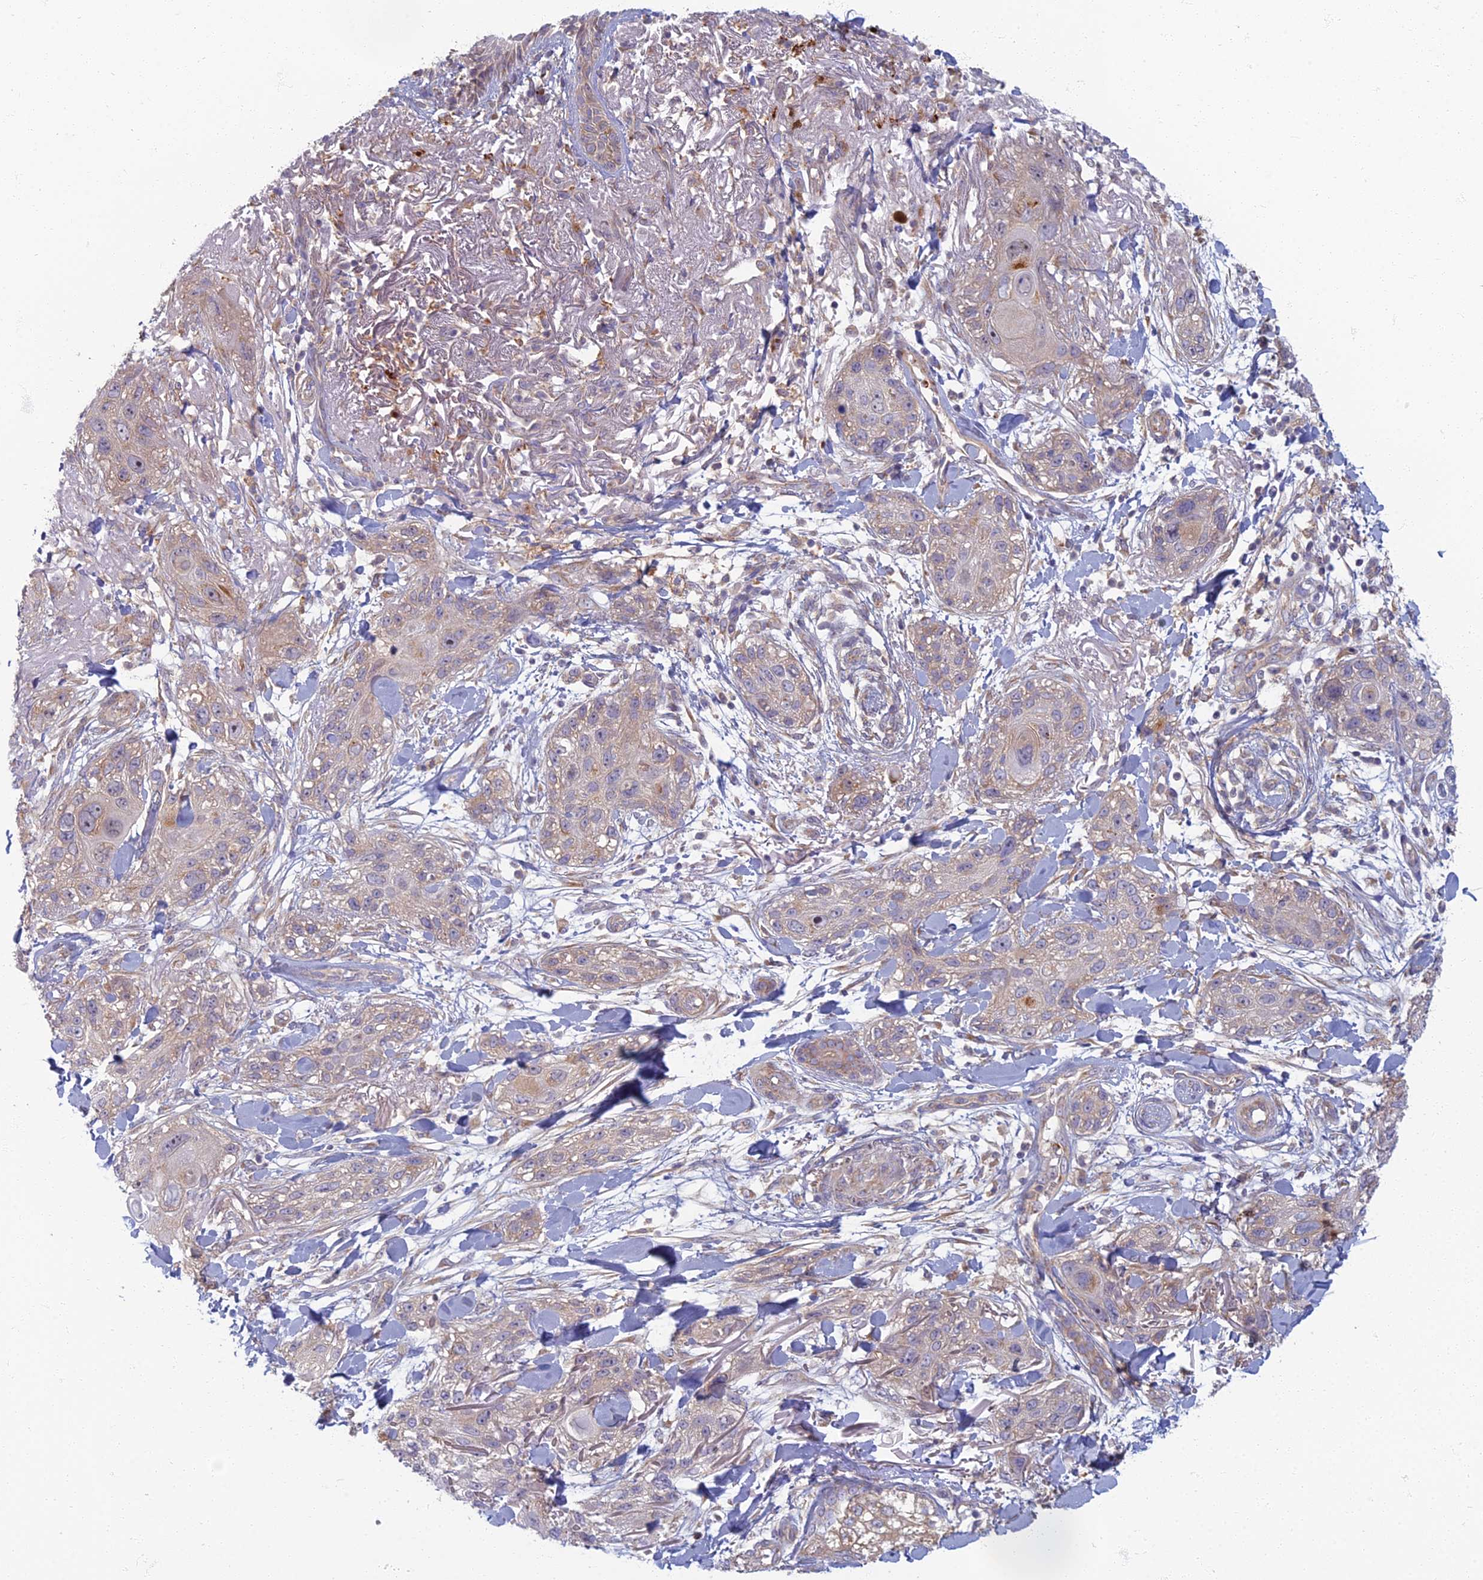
{"staining": {"intensity": "weak", "quantity": "25%-75%", "location": "cytoplasmic/membranous"}, "tissue": "skin cancer", "cell_type": "Tumor cells", "image_type": "cancer", "snomed": [{"axis": "morphology", "description": "Normal tissue, NOS"}, {"axis": "morphology", "description": "Squamous cell carcinoma, NOS"}, {"axis": "topography", "description": "Skin"}], "caption": "Squamous cell carcinoma (skin) stained for a protein (brown) exhibits weak cytoplasmic/membranous positive staining in about 25%-75% of tumor cells.", "gene": "PROX2", "patient": {"sex": "male", "age": 72}}